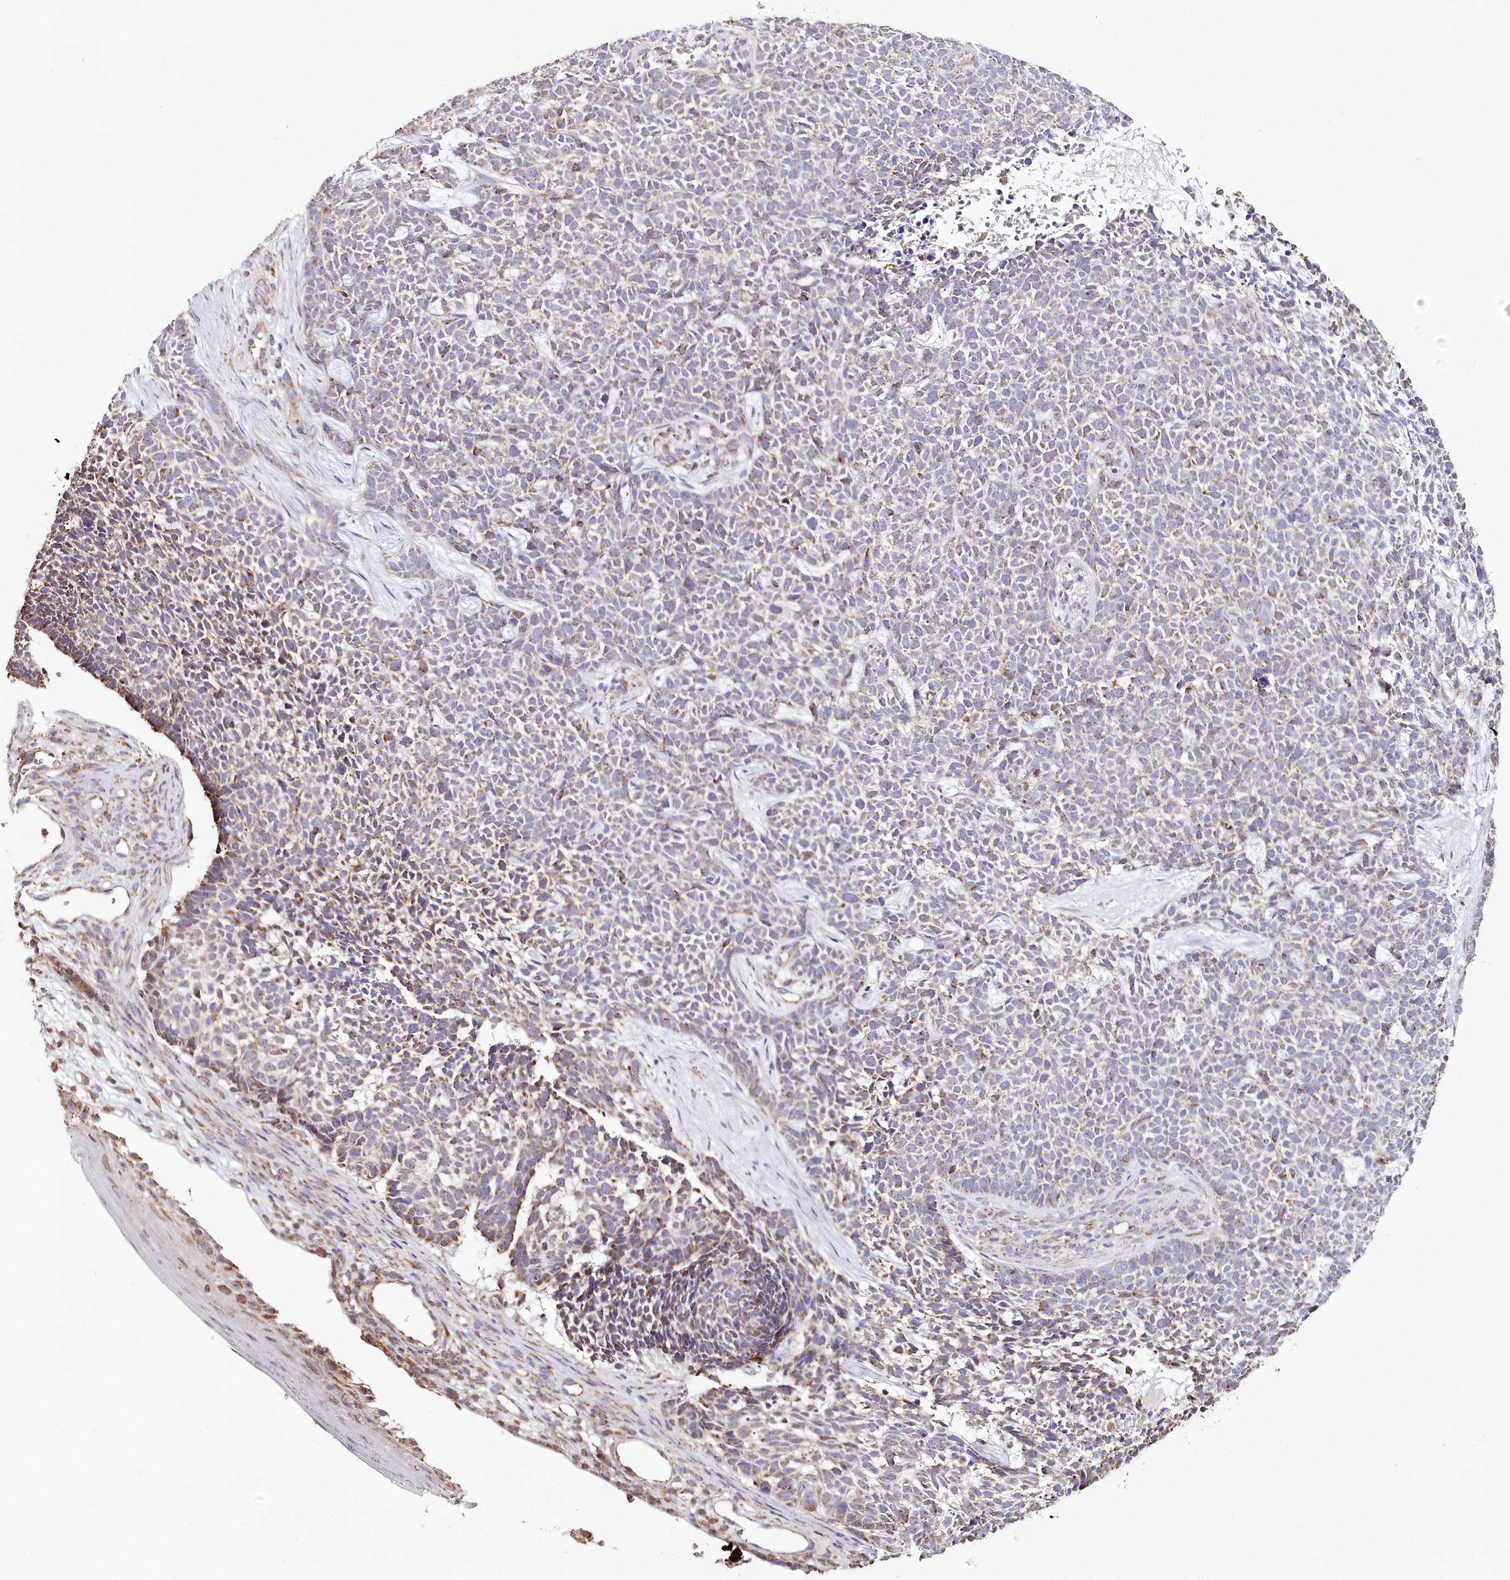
{"staining": {"intensity": "moderate", "quantity": "<25%", "location": "cytoplasmic/membranous"}, "tissue": "skin cancer", "cell_type": "Tumor cells", "image_type": "cancer", "snomed": [{"axis": "morphology", "description": "Basal cell carcinoma"}, {"axis": "topography", "description": "Skin"}], "caption": "Immunohistochemical staining of human skin cancer exhibits low levels of moderate cytoplasmic/membranous staining in about <25% of tumor cells.", "gene": "MMP25", "patient": {"sex": "female", "age": 84}}